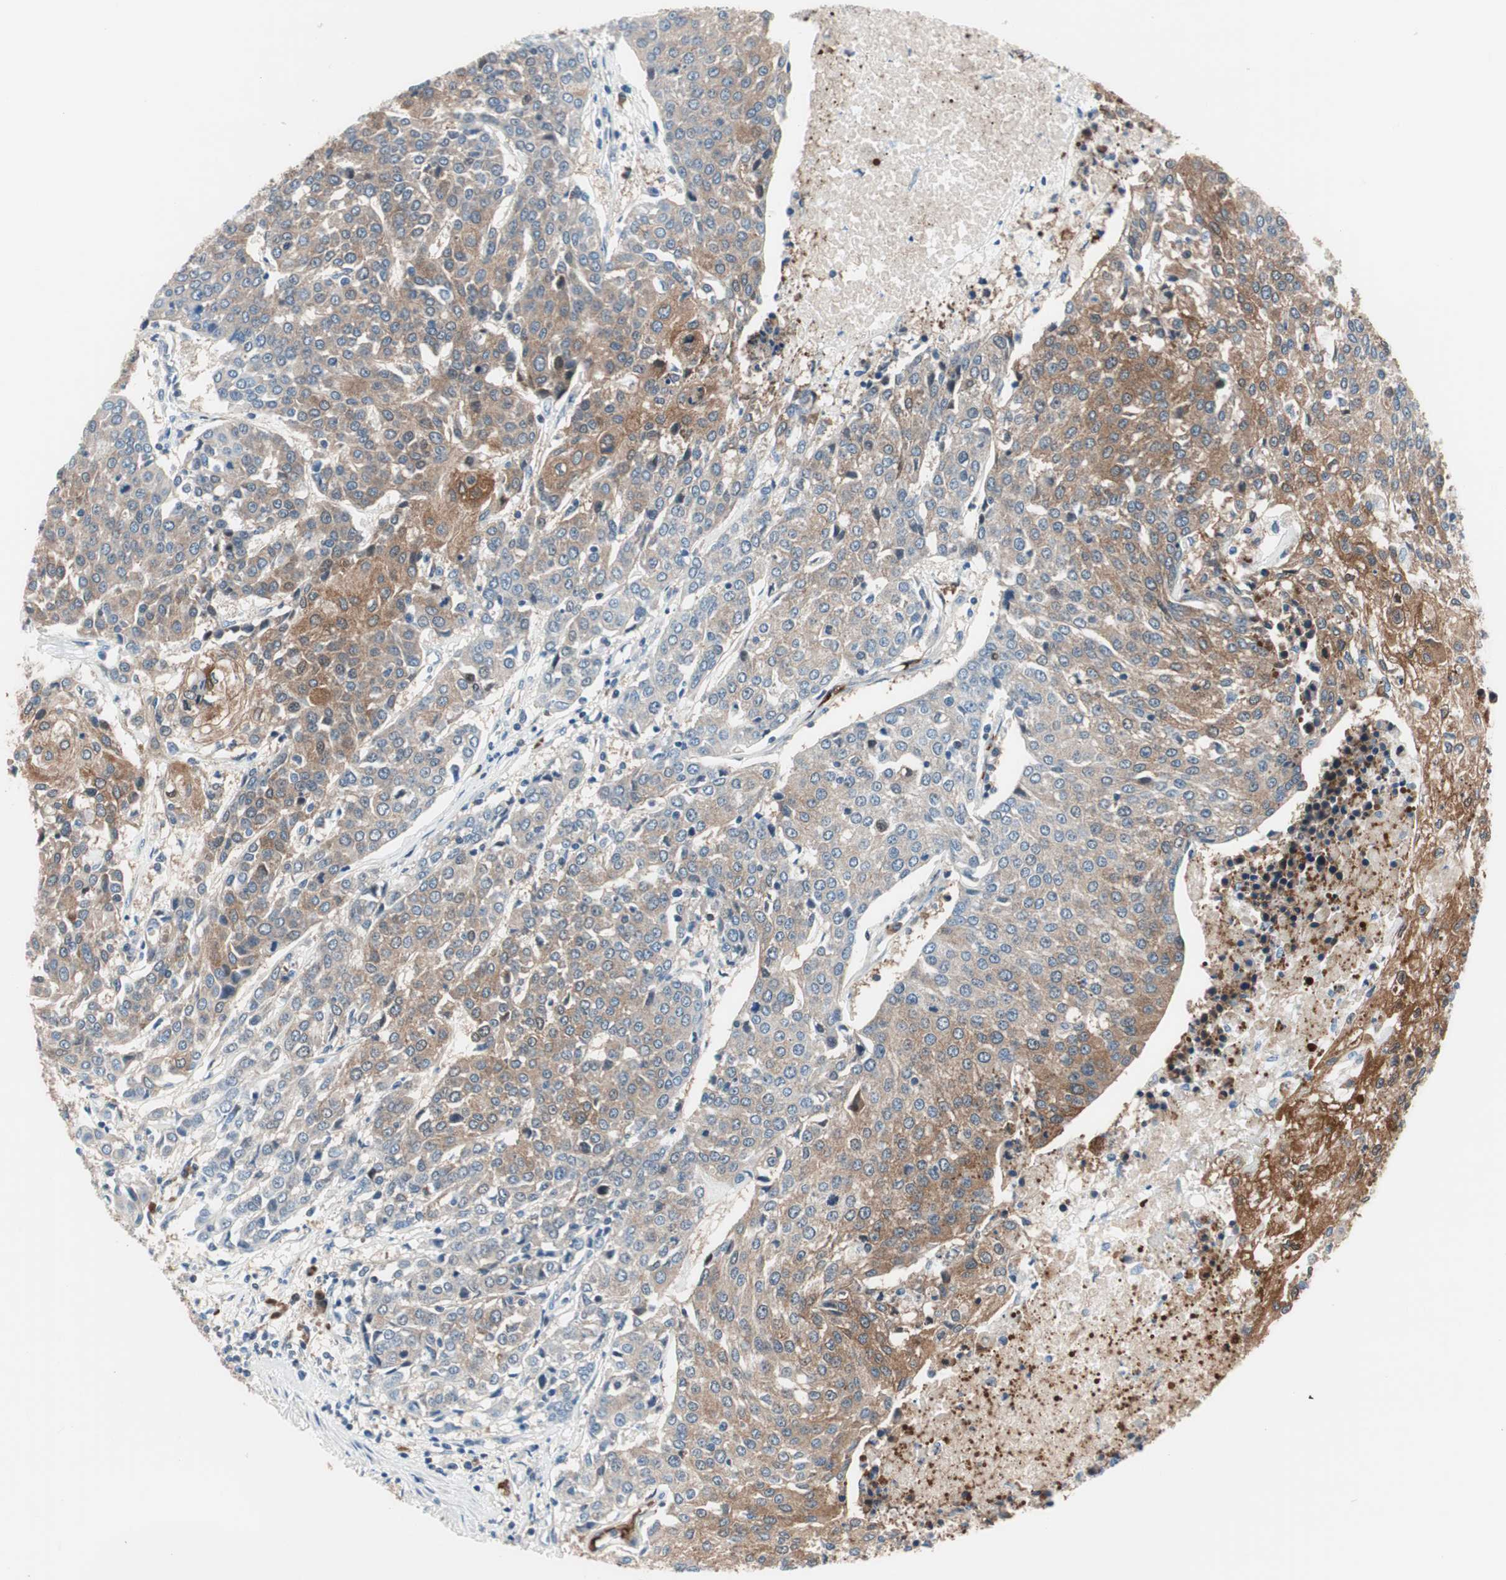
{"staining": {"intensity": "moderate", "quantity": "25%-75%", "location": "cytoplasmic/membranous"}, "tissue": "urothelial cancer", "cell_type": "Tumor cells", "image_type": "cancer", "snomed": [{"axis": "morphology", "description": "Urothelial carcinoma, High grade"}, {"axis": "topography", "description": "Urinary bladder"}], "caption": "Moderate cytoplasmic/membranous protein expression is appreciated in about 25%-75% of tumor cells in urothelial cancer.", "gene": "PRDX2", "patient": {"sex": "female", "age": 85}}